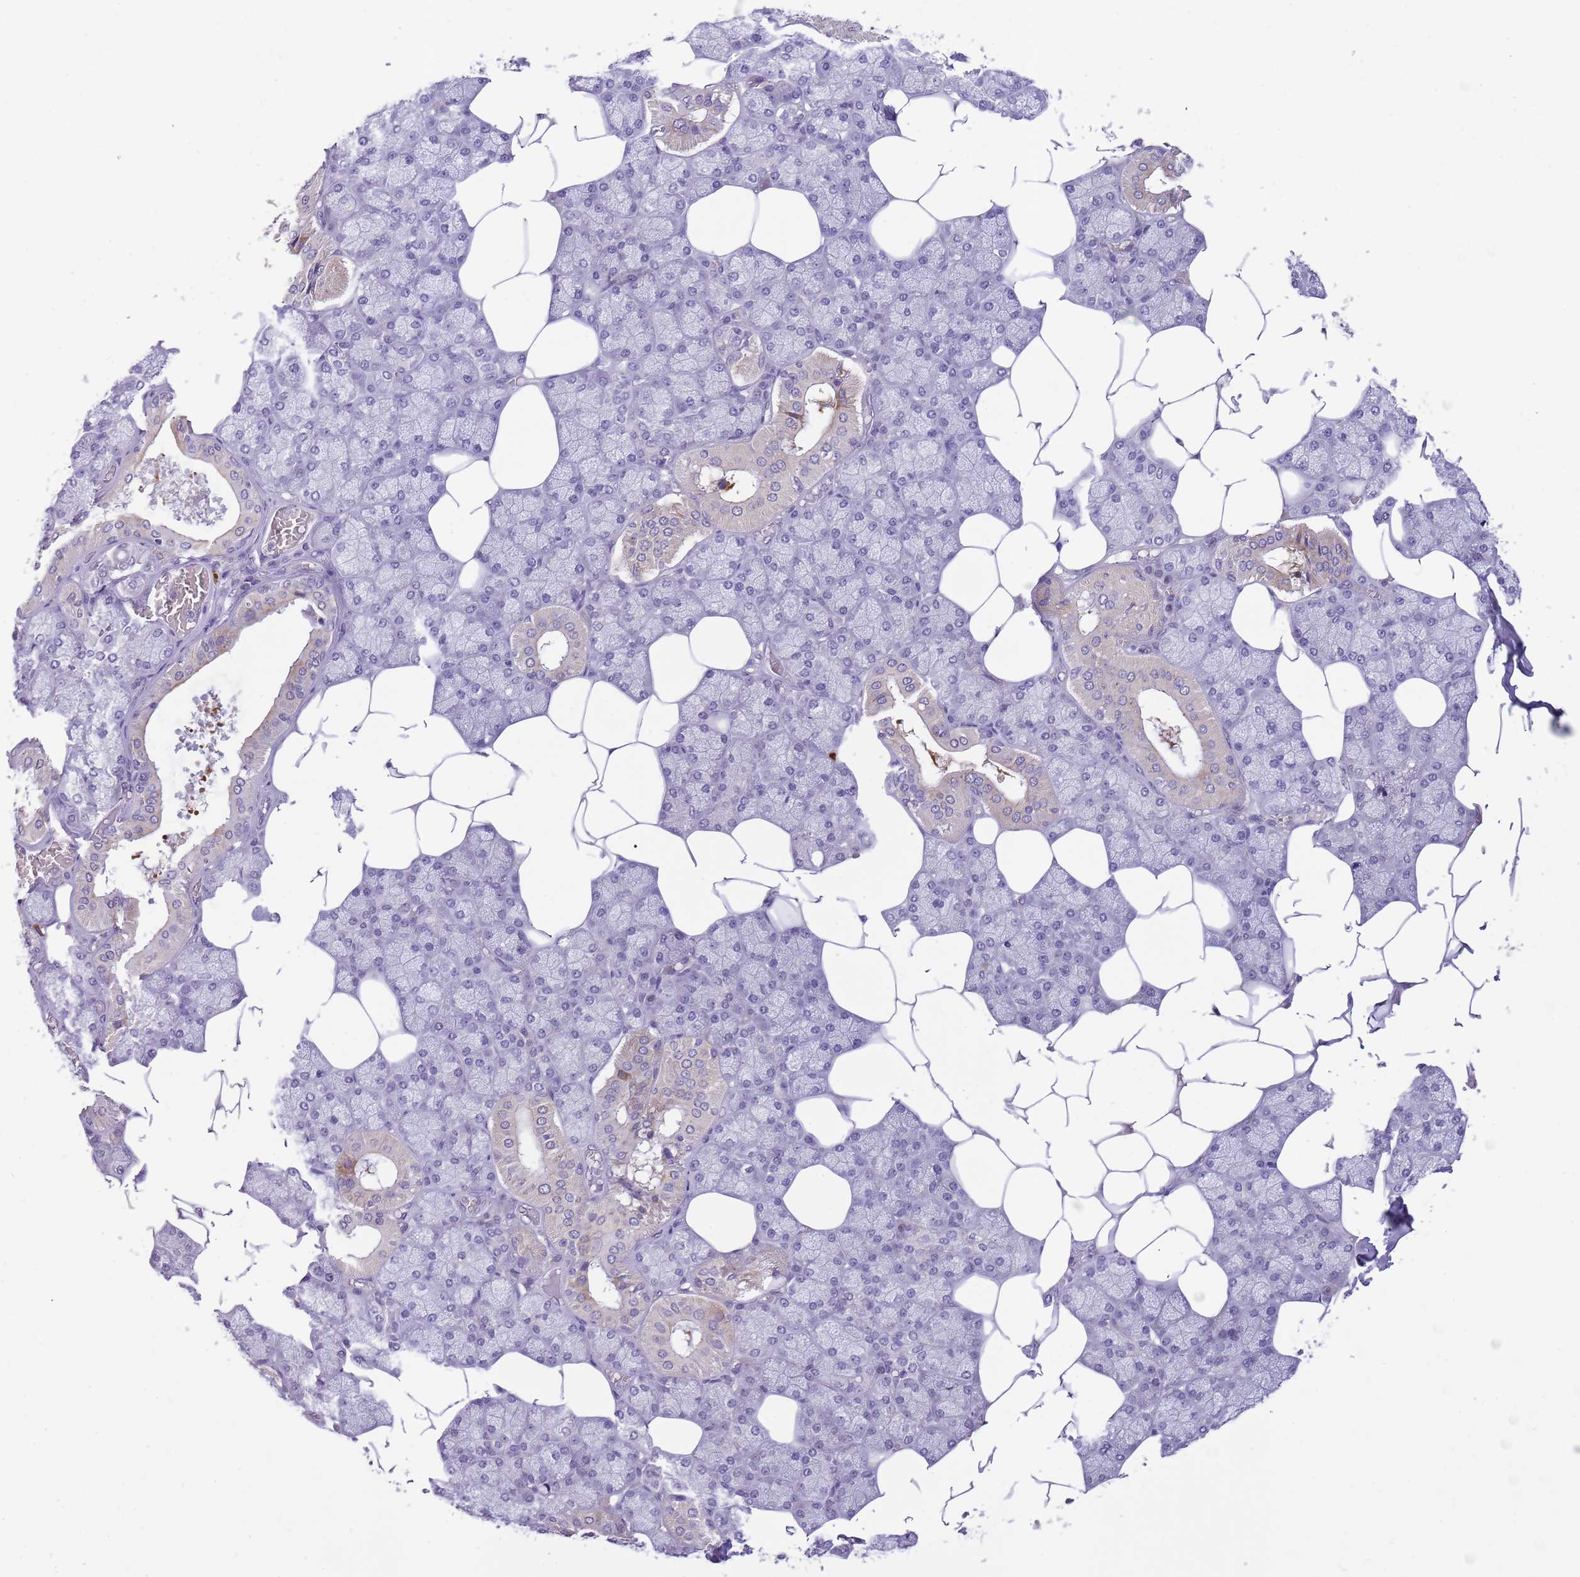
{"staining": {"intensity": "weak", "quantity": "<25%", "location": "cytoplasmic/membranous"}, "tissue": "salivary gland", "cell_type": "Glandular cells", "image_type": "normal", "snomed": [{"axis": "morphology", "description": "Normal tissue, NOS"}, {"axis": "topography", "description": "Salivary gland"}], "caption": "The image shows no staining of glandular cells in unremarkable salivary gland.", "gene": "ZNF658", "patient": {"sex": "male", "age": 62}}